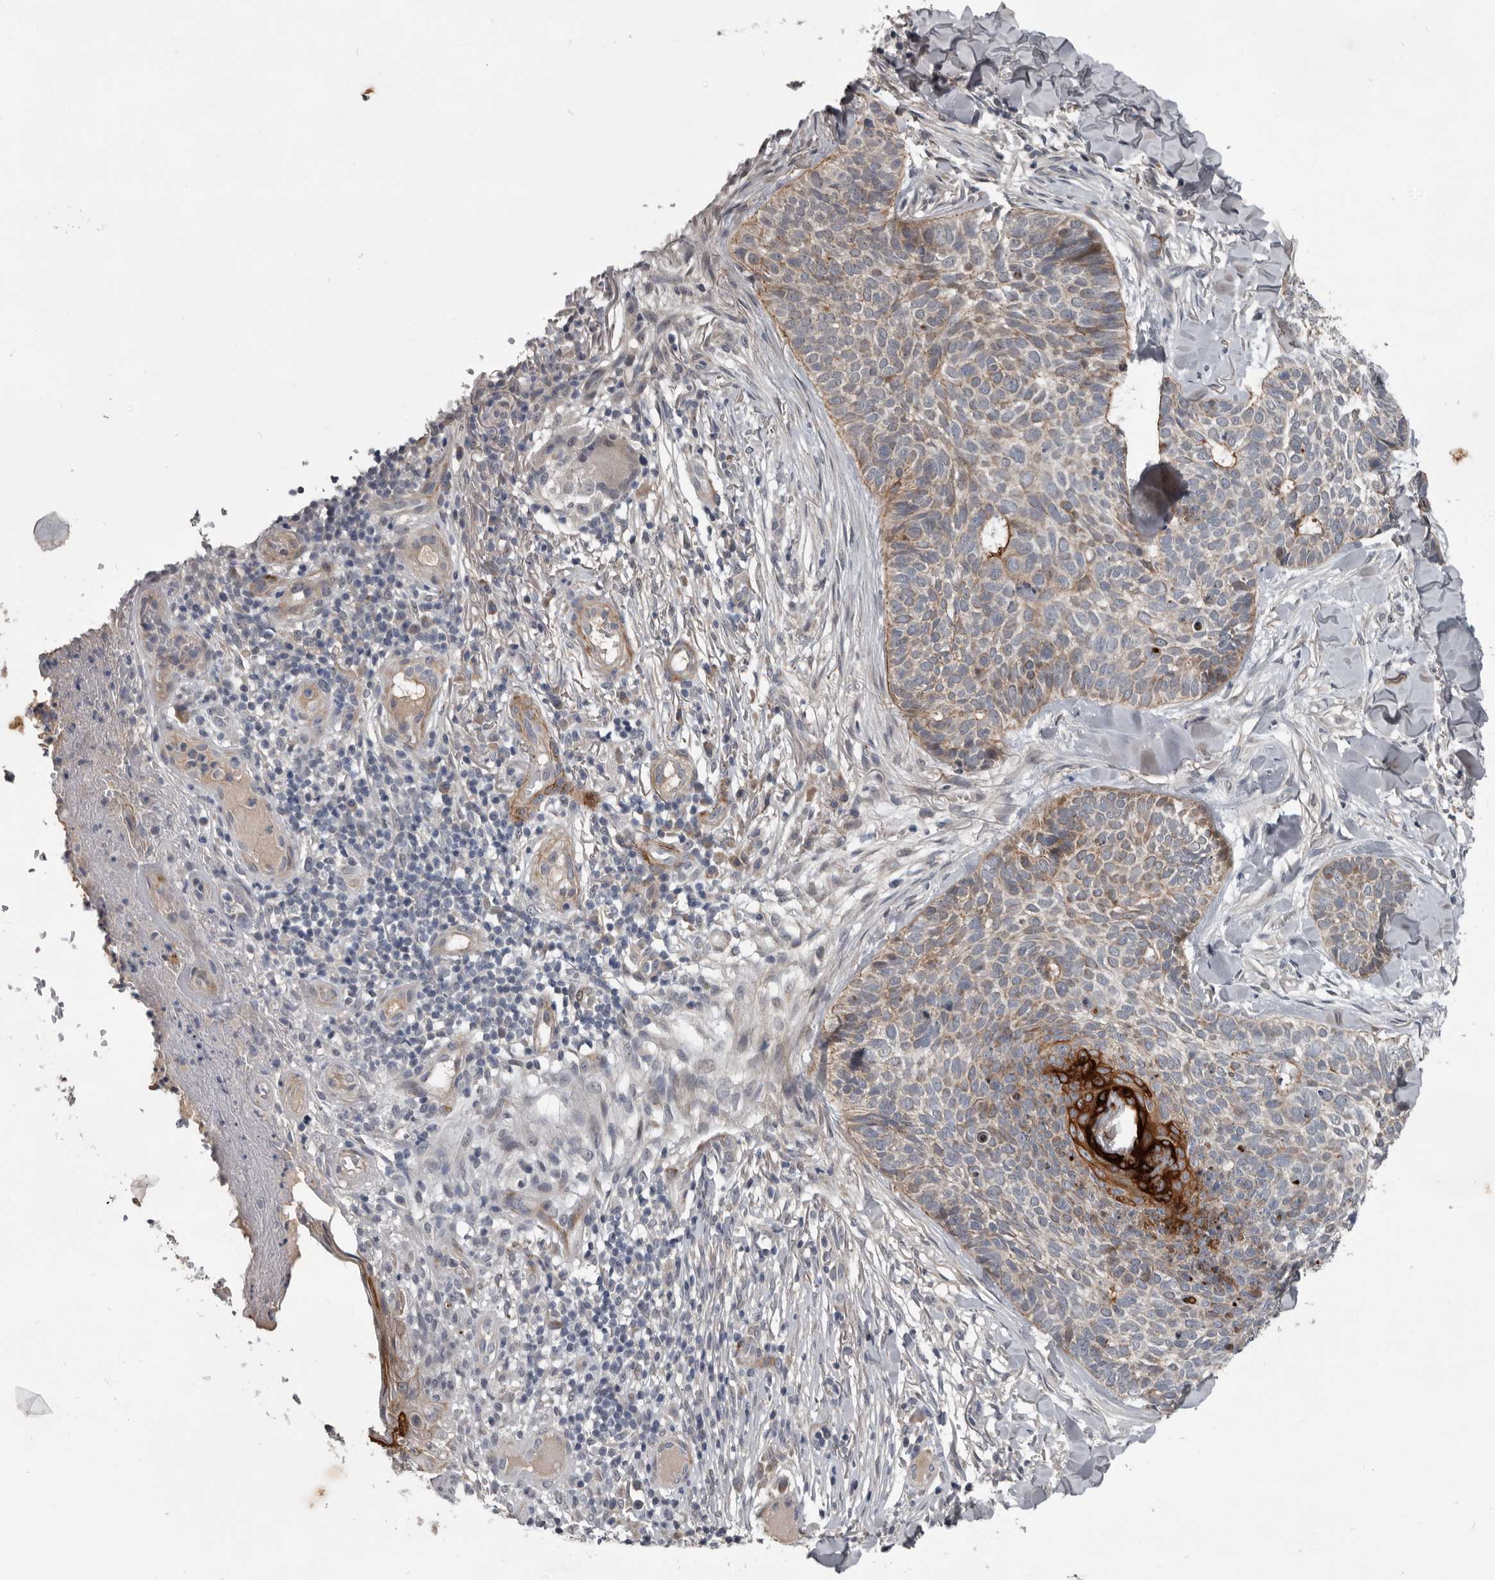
{"staining": {"intensity": "weak", "quantity": ">75%", "location": "cytoplasmic/membranous"}, "tissue": "skin cancer", "cell_type": "Tumor cells", "image_type": "cancer", "snomed": [{"axis": "morphology", "description": "Normal tissue, NOS"}, {"axis": "morphology", "description": "Basal cell carcinoma"}, {"axis": "topography", "description": "Skin"}], "caption": "A high-resolution histopathology image shows IHC staining of skin cancer, which demonstrates weak cytoplasmic/membranous staining in approximately >75% of tumor cells.", "gene": "C1orf216", "patient": {"sex": "male", "age": 67}}